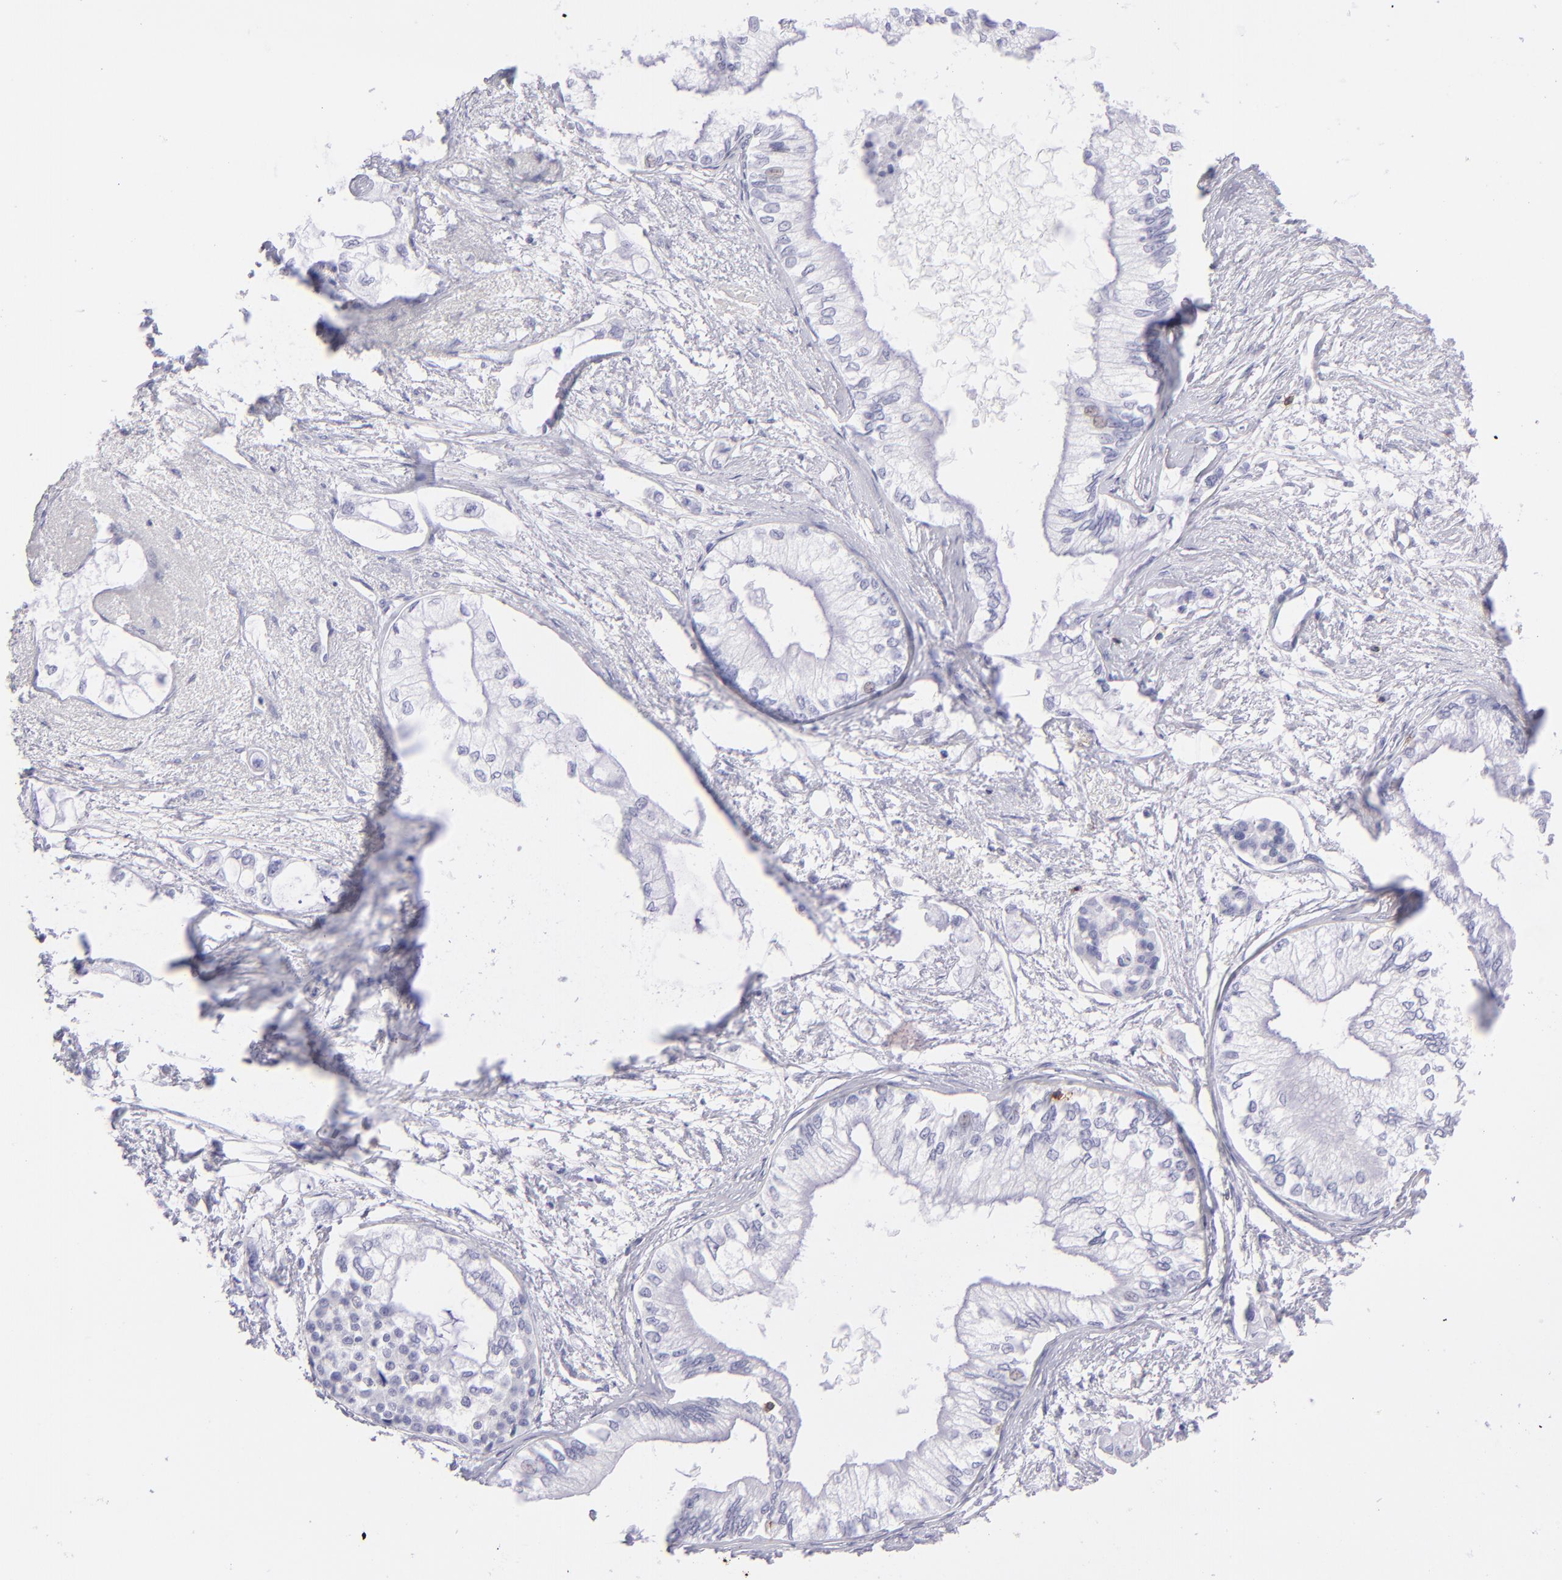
{"staining": {"intensity": "negative", "quantity": "none", "location": "none"}, "tissue": "pancreatic cancer", "cell_type": "Tumor cells", "image_type": "cancer", "snomed": [{"axis": "morphology", "description": "Adenocarcinoma, NOS"}, {"axis": "topography", "description": "Pancreas"}], "caption": "High magnification brightfield microscopy of pancreatic adenocarcinoma stained with DAB (brown) and counterstained with hematoxylin (blue): tumor cells show no significant positivity.", "gene": "CD69", "patient": {"sex": "male", "age": 79}}